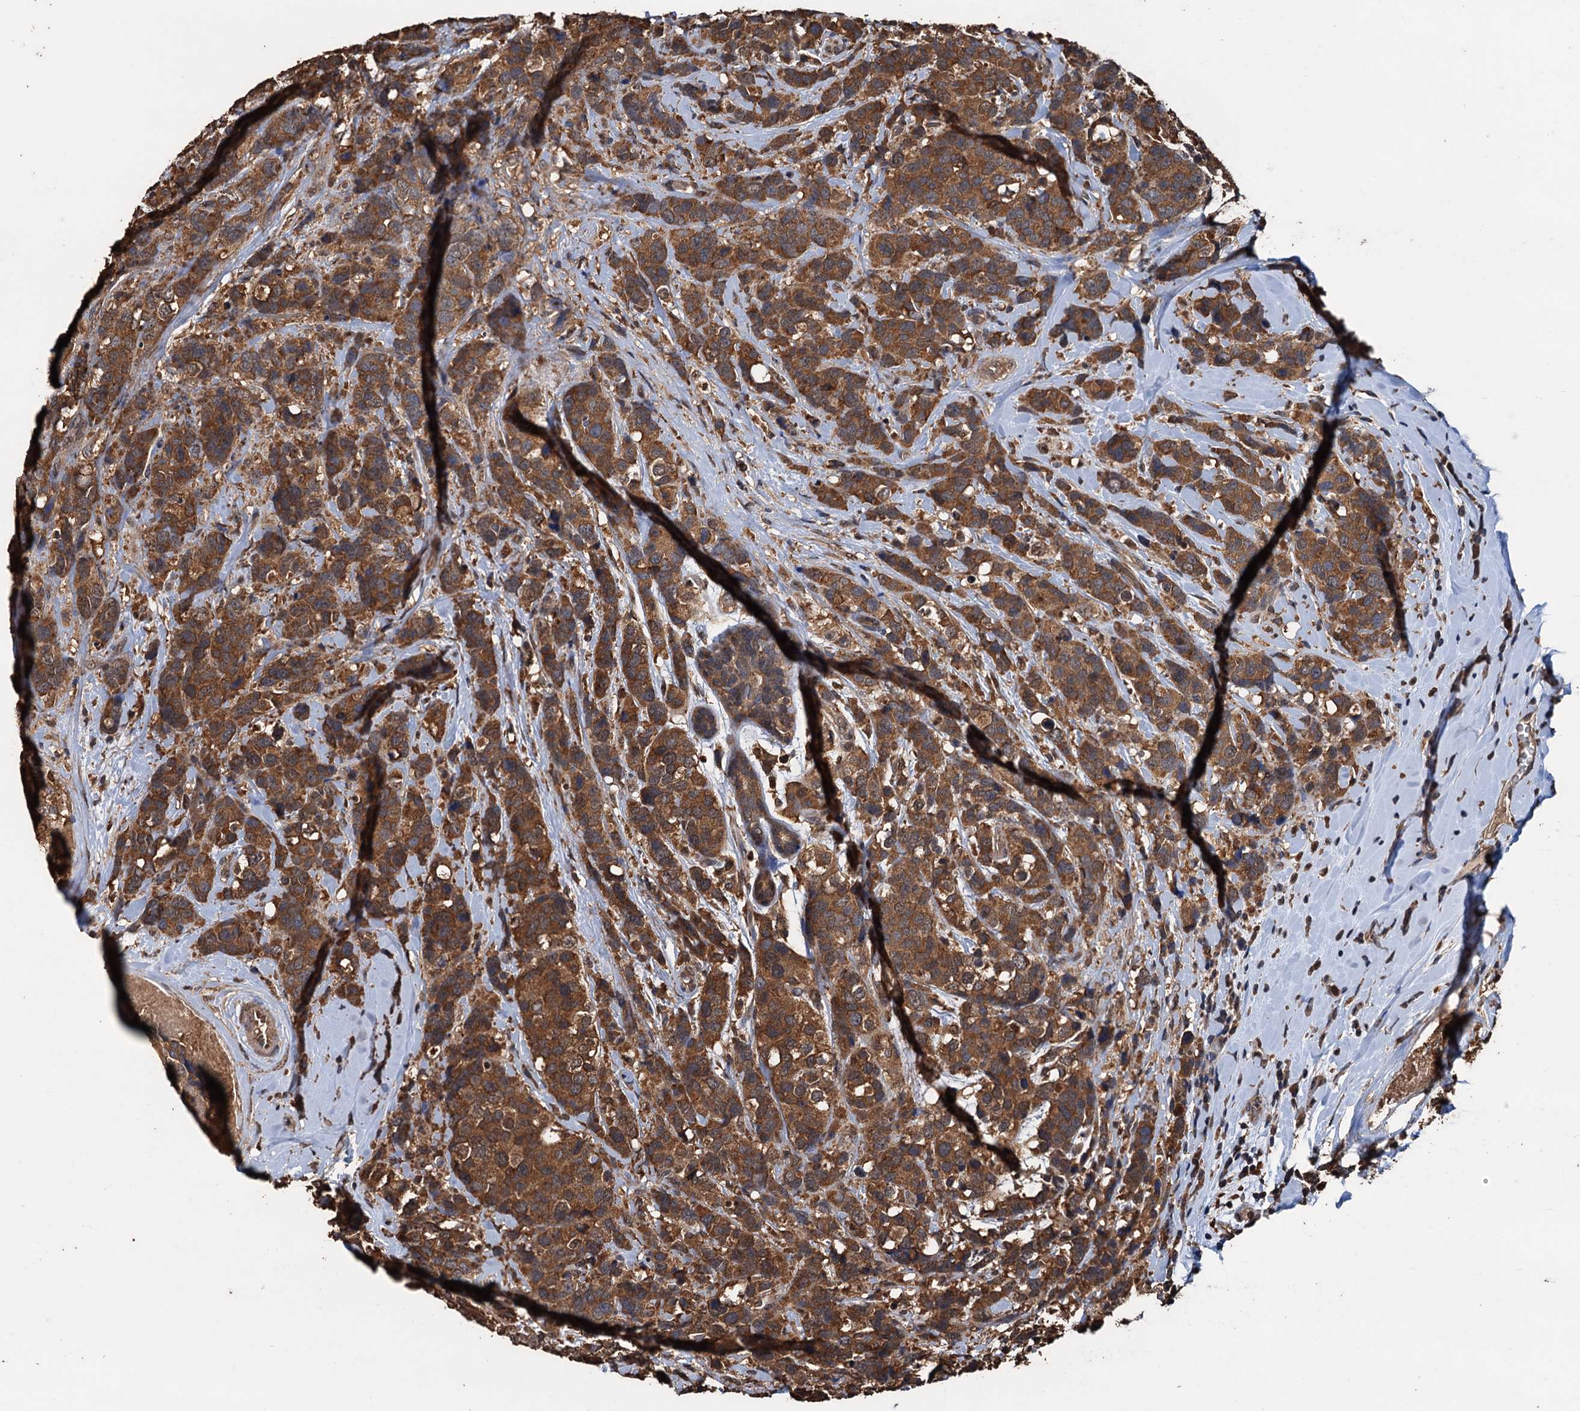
{"staining": {"intensity": "moderate", "quantity": ">75%", "location": "cytoplasmic/membranous"}, "tissue": "breast cancer", "cell_type": "Tumor cells", "image_type": "cancer", "snomed": [{"axis": "morphology", "description": "Lobular carcinoma"}, {"axis": "topography", "description": "Breast"}], "caption": "Breast cancer (lobular carcinoma) tissue reveals moderate cytoplasmic/membranous staining in approximately >75% of tumor cells", "gene": "PSMD9", "patient": {"sex": "female", "age": 59}}